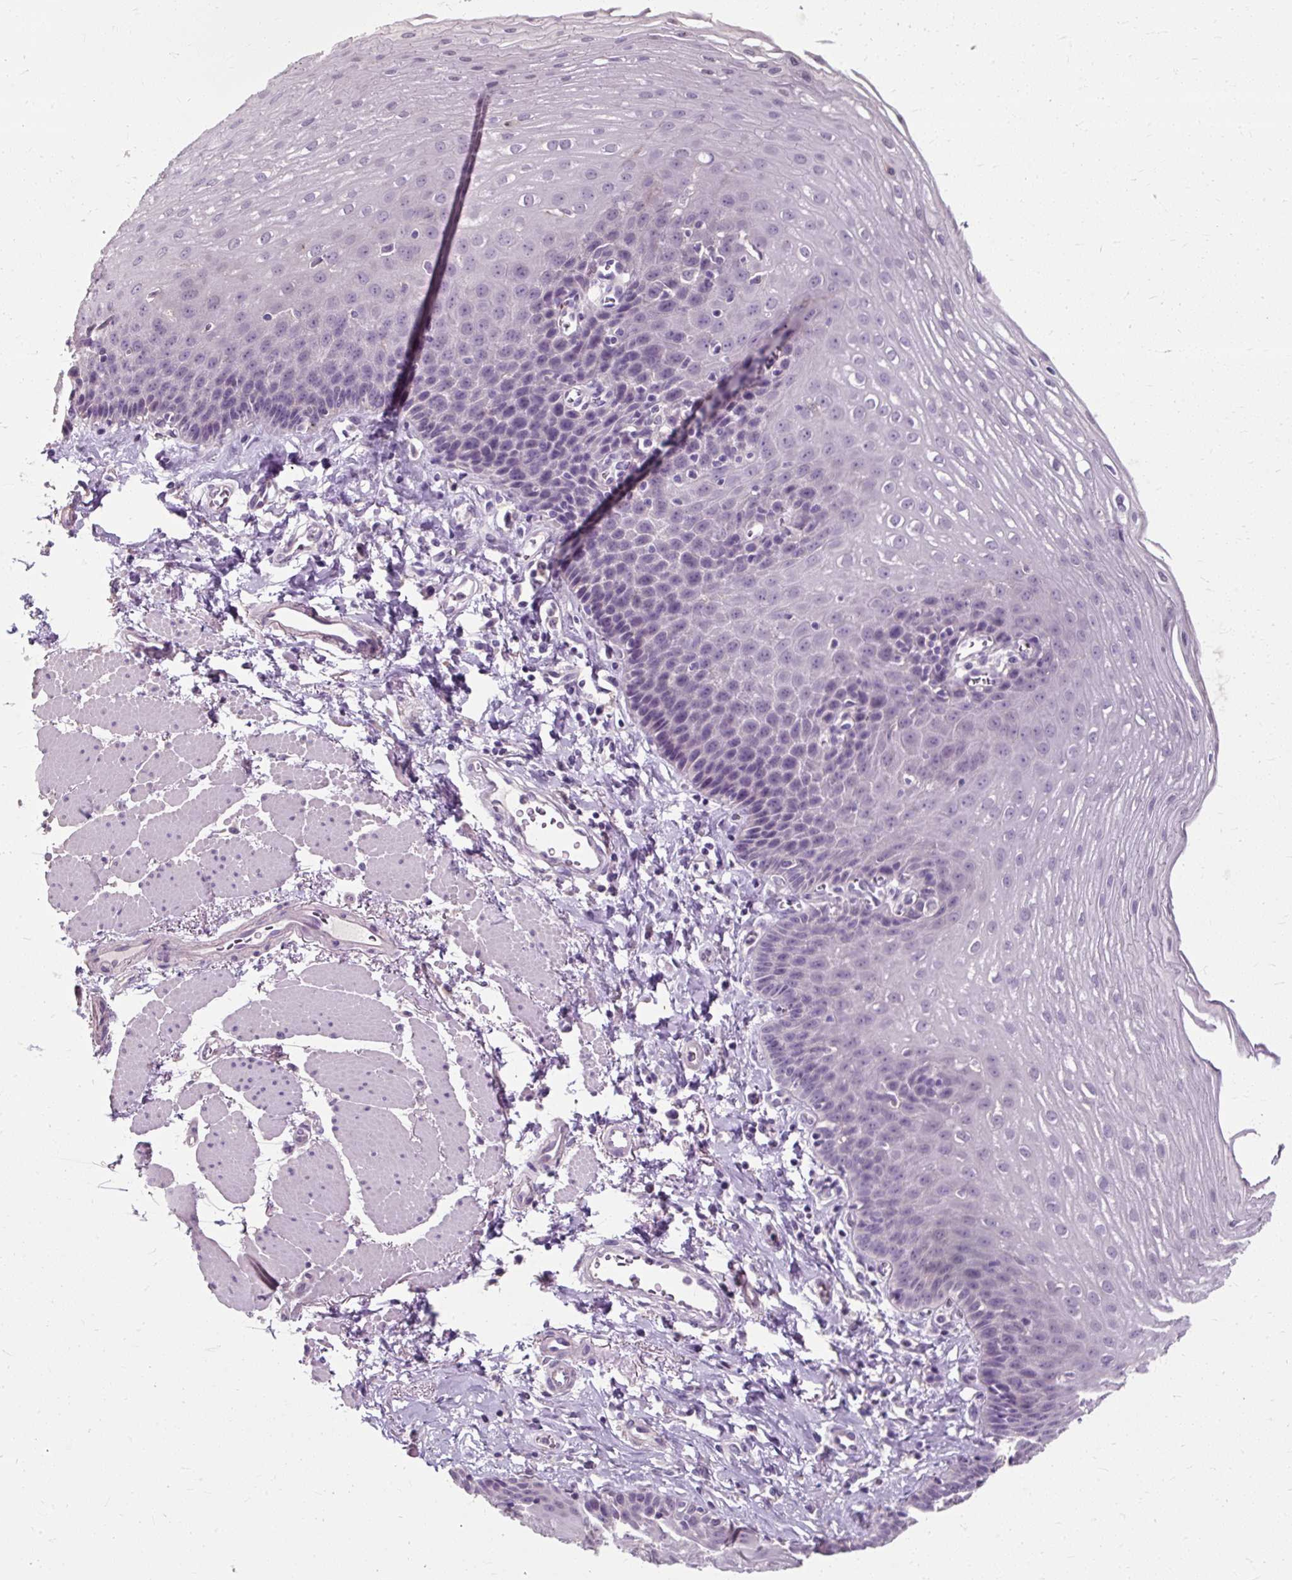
{"staining": {"intensity": "negative", "quantity": "none", "location": "none"}, "tissue": "esophagus", "cell_type": "Squamous epithelial cells", "image_type": "normal", "snomed": [{"axis": "morphology", "description": "Normal tissue, NOS"}, {"axis": "topography", "description": "Esophagus"}], "caption": "The histopathology image demonstrates no significant staining in squamous epithelial cells of esophagus. The staining was performed using DAB (3,3'-diaminobenzidine) to visualize the protein expression in brown, while the nuclei were stained in blue with hematoxylin (Magnification: 20x).", "gene": "KLHL24", "patient": {"sex": "female", "age": 81}}